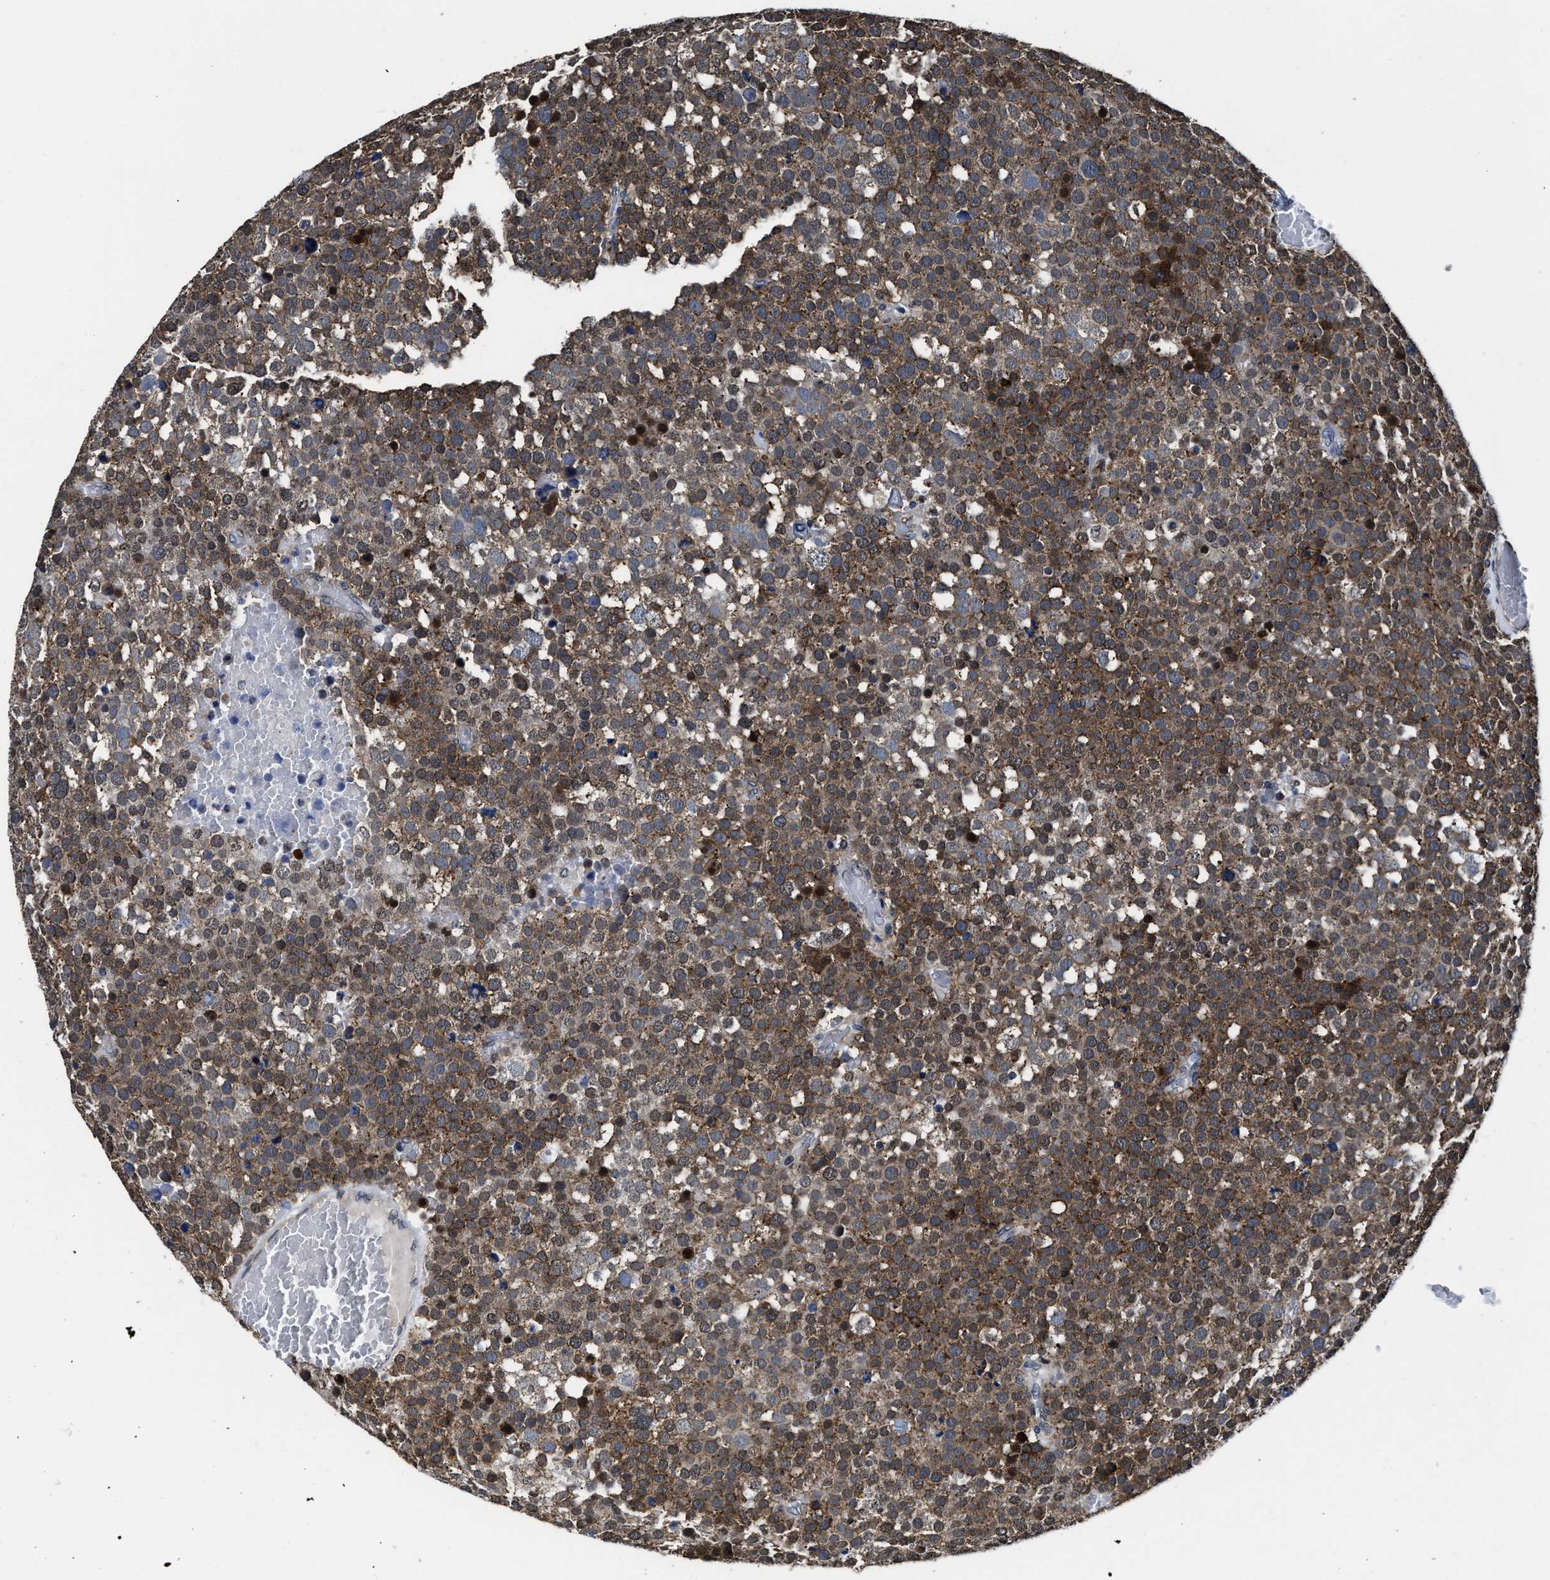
{"staining": {"intensity": "moderate", "quantity": ">75%", "location": "cytoplasmic/membranous"}, "tissue": "testis cancer", "cell_type": "Tumor cells", "image_type": "cancer", "snomed": [{"axis": "morphology", "description": "Seminoma, NOS"}, {"axis": "topography", "description": "Testis"}], "caption": "Human testis cancer stained for a protein (brown) demonstrates moderate cytoplasmic/membranous positive staining in about >75% of tumor cells.", "gene": "MARCKSL1", "patient": {"sex": "male", "age": 71}}